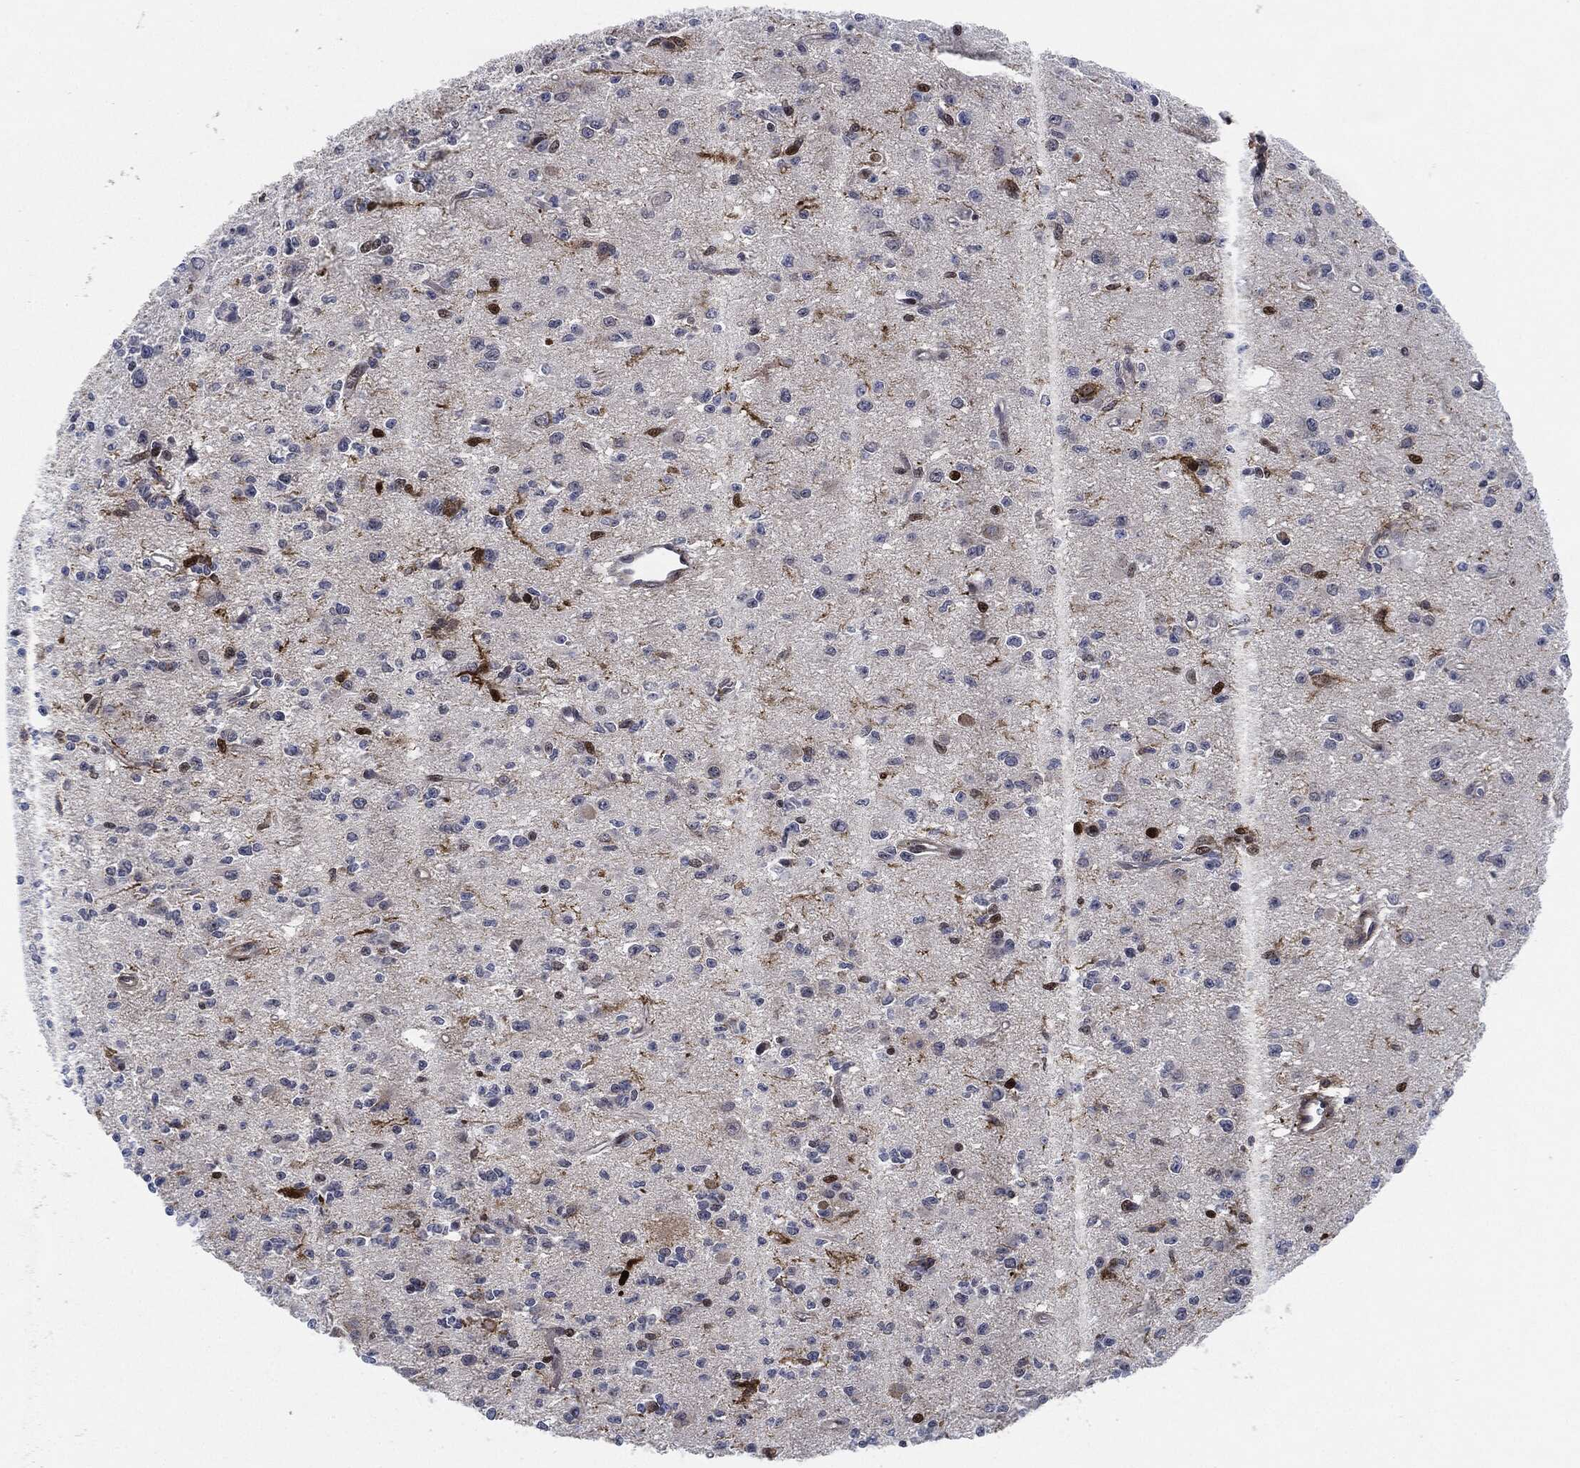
{"staining": {"intensity": "strong", "quantity": "<25%", "location": "nuclear"}, "tissue": "glioma", "cell_type": "Tumor cells", "image_type": "cancer", "snomed": [{"axis": "morphology", "description": "Glioma, malignant, Low grade"}, {"axis": "topography", "description": "Brain"}], "caption": "A histopathology image showing strong nuclear staining in approximately <25% of tumor cells in malignant low-grade glioma, as visualized by brown immunohistochemical staining.", "gene": "NANOS3", "patient": {"sex": "female", "age": 45}}